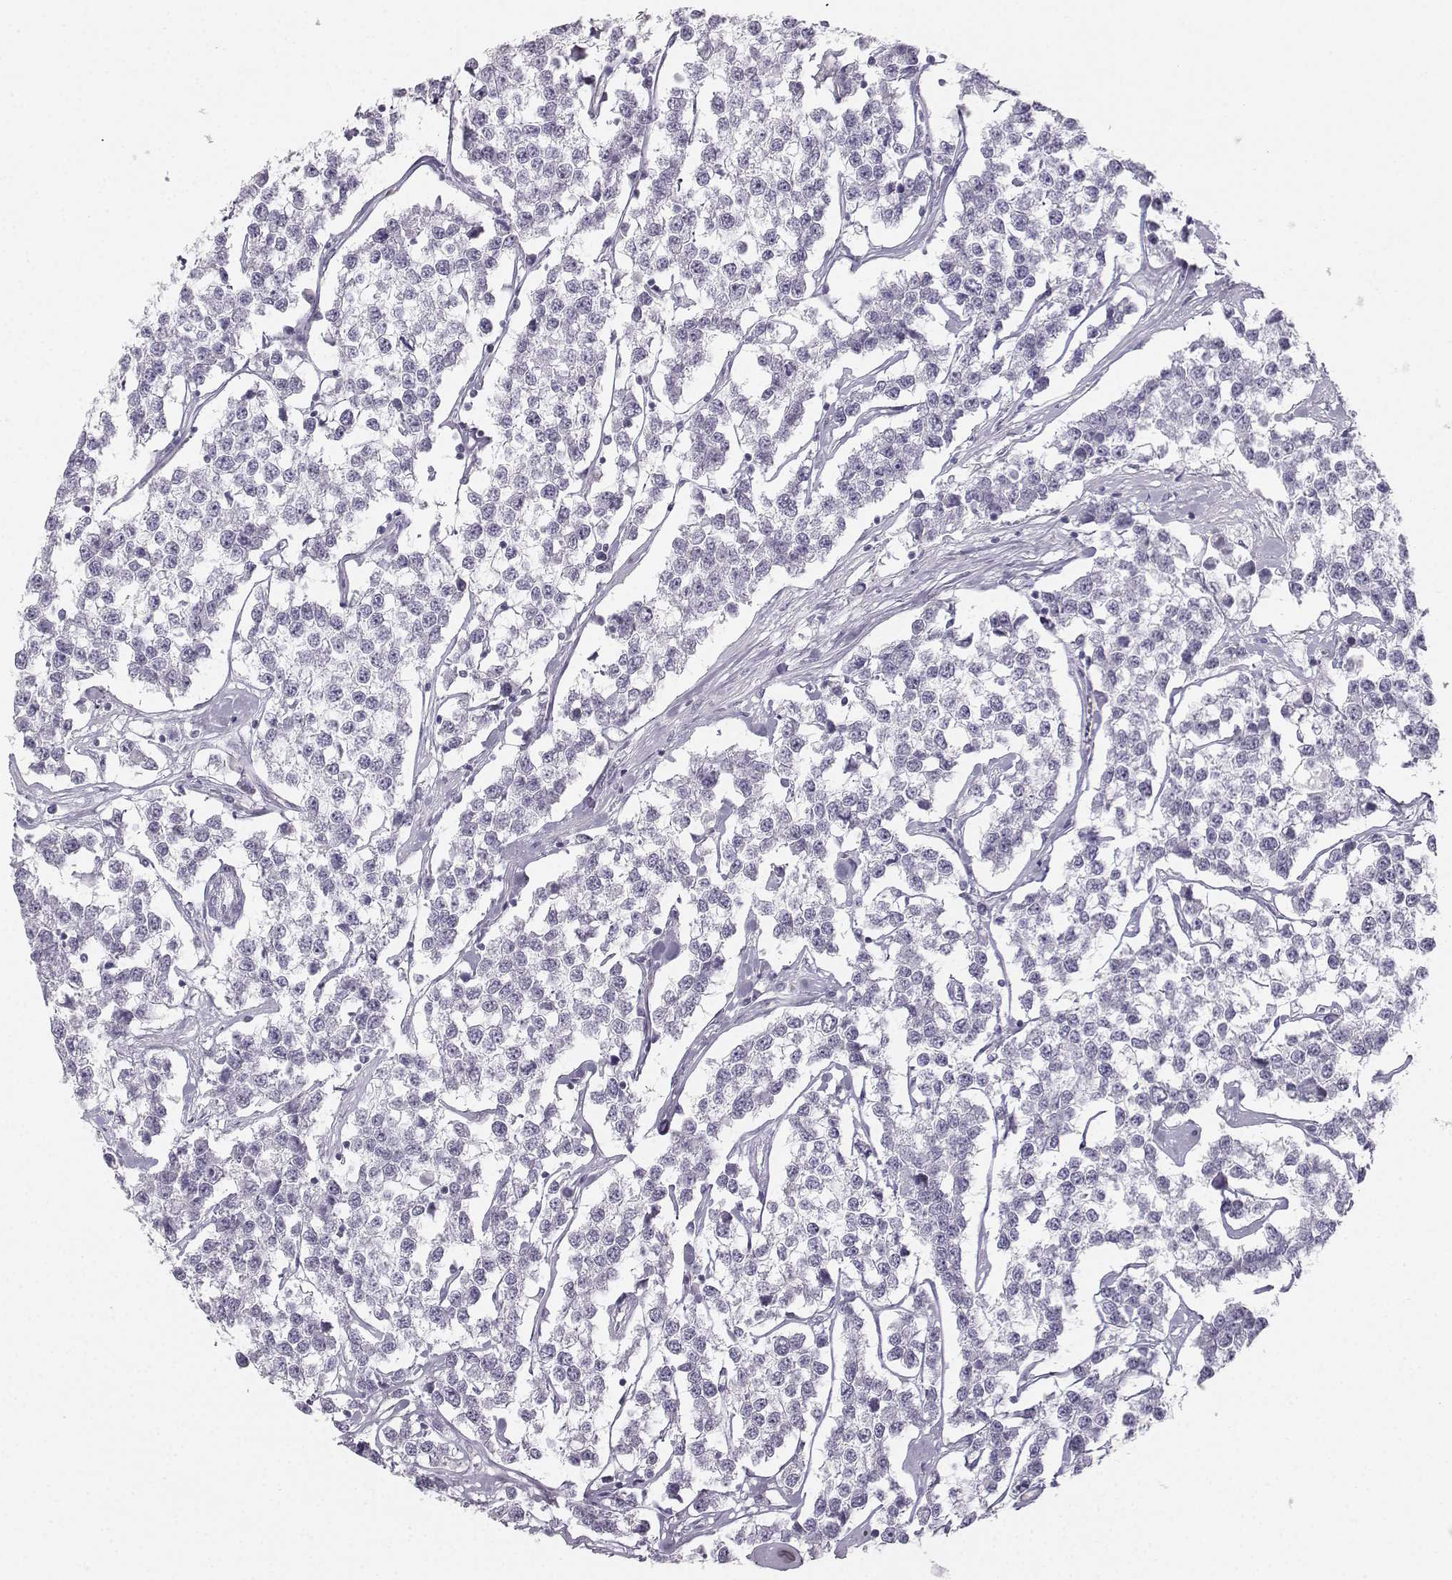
{"staining": {"intensity": "negative", "quantity": "none", "location": "none"}, "tissue": "testis cancer", "cell_type": "Tumor cells", "image_type": "cancer", "snomed": [{"axis": "morphology", "description": "Seminoma, NOS"}, {"axis": "topography", "description": "Testis"}], "caption": "Tumor cells show no significant protein staining in testis seminoma.", "gene": "CASR", "patient": {"sex": "male", "age": 59}}